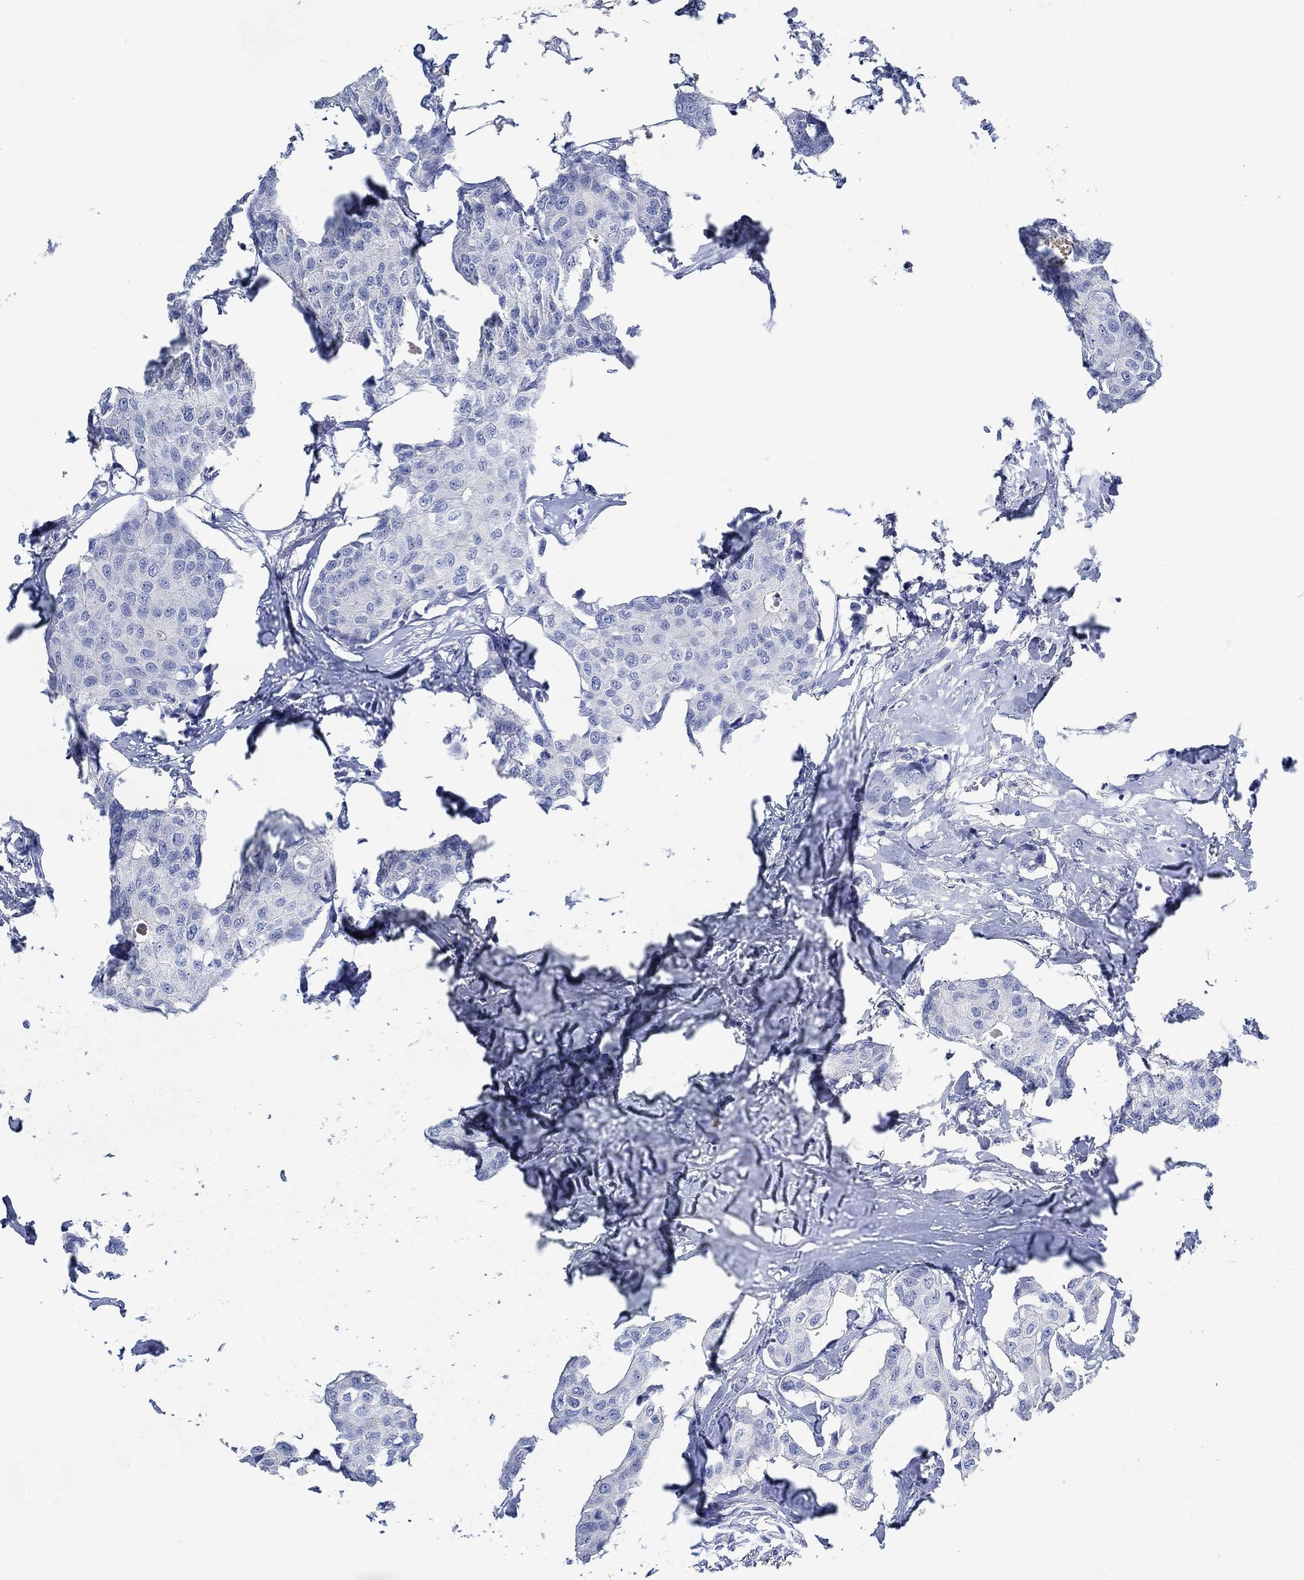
{"staining": {"intensity": "negative", "quantity": "none", "location": "none"}, "tissue": "breast cancer", "cell_type": "Tumor cells", "image_type": "cancer", "snomed": [{"axis": "morphology", "description": "Duct carcinoma"}, {"axis": "topography", "description": "Breast"}], "caption": "Photomicrograph shows no protein positivity in tumor cells of intraductal carcinoma (breast) tissue.", "gene": "PPP1R17", "patient": {"sex": "female", "age": 80}}